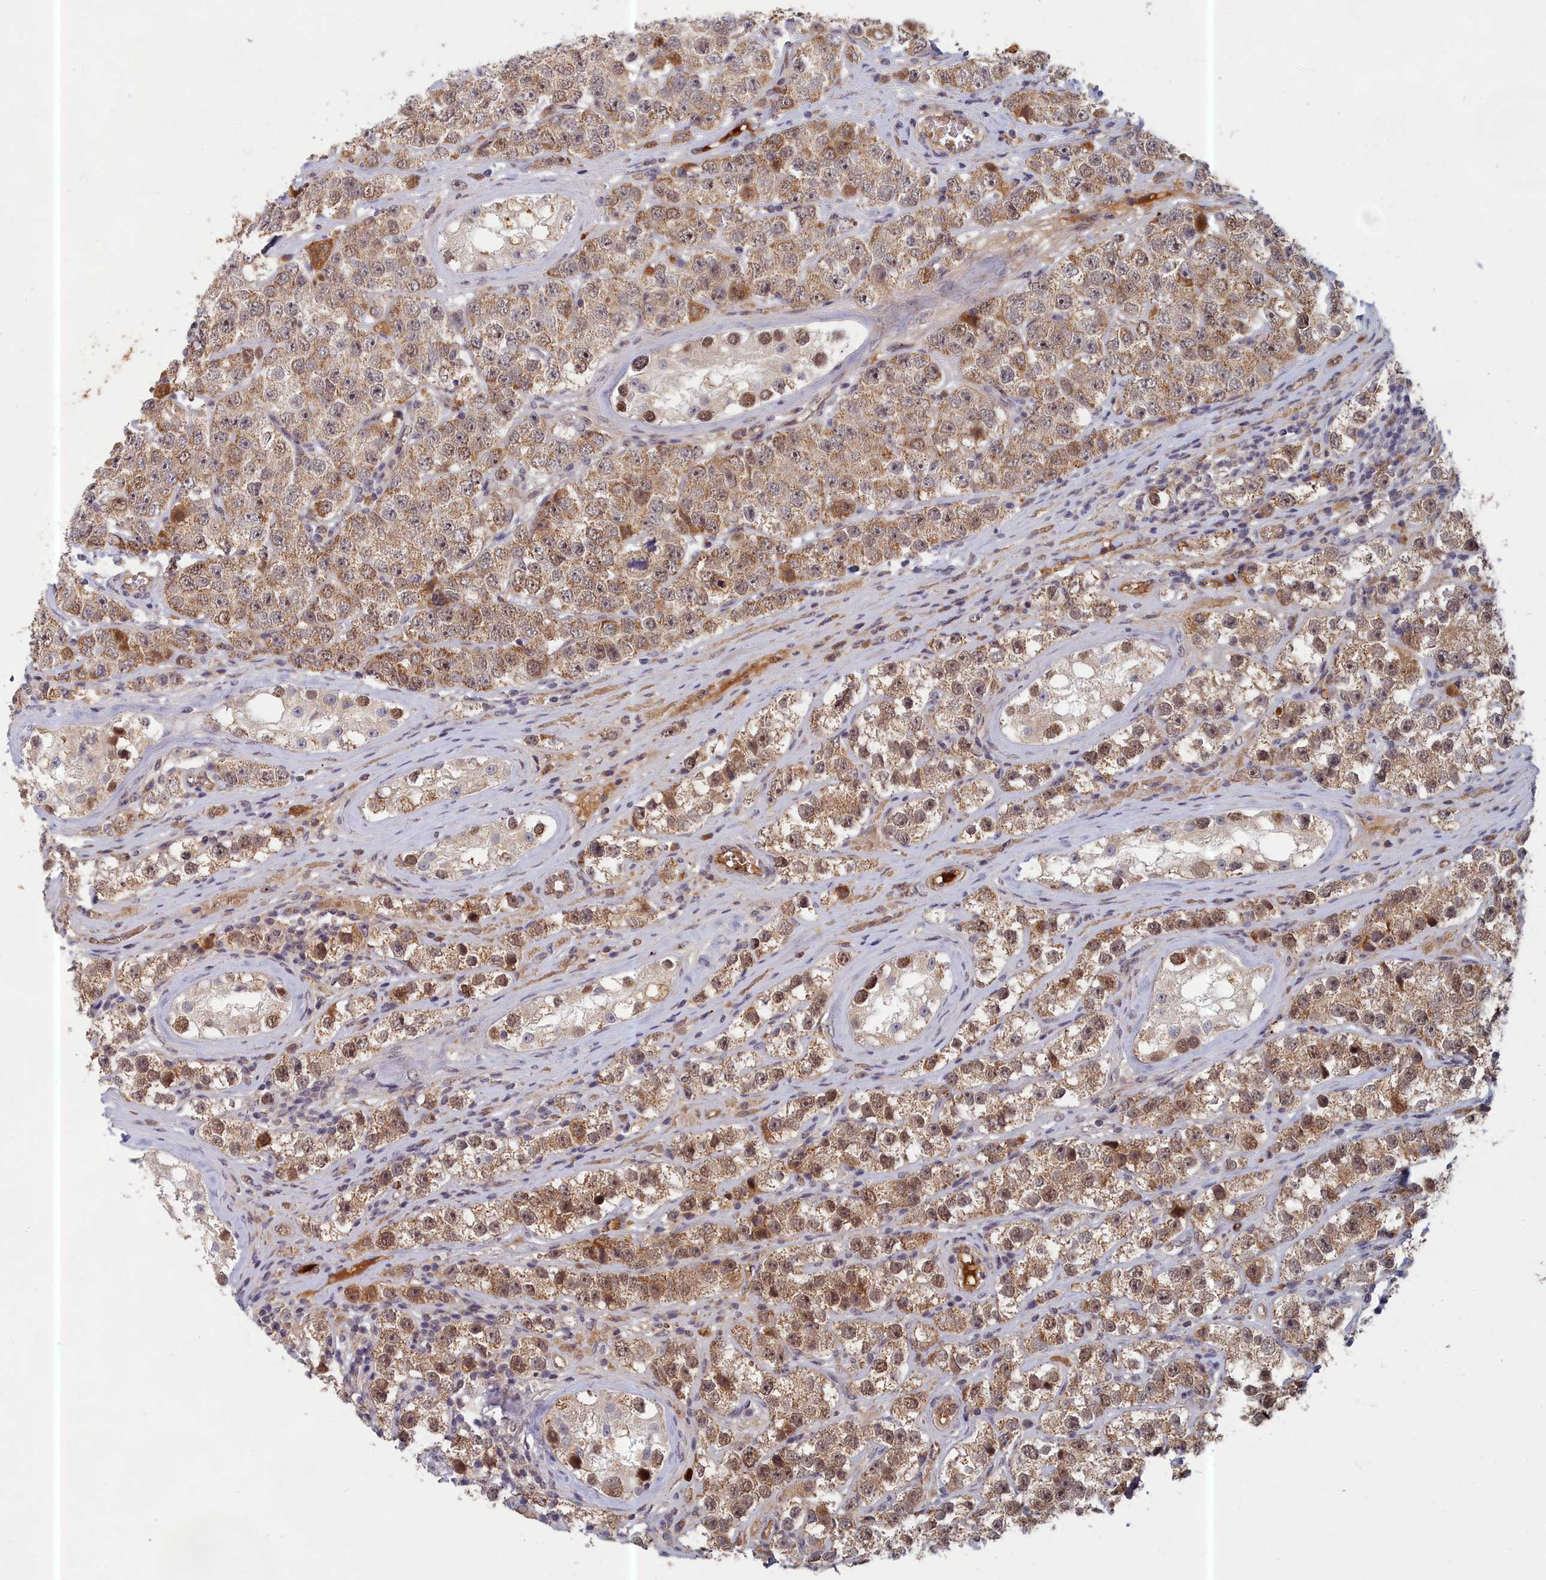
{"staining": {"intensity": "moderate", "quantity": ">75%", "location": "cytoplasmic/membranous"}, "tissue": "testis cancer", "cell_type": "Tumor cells", "image_type": "cancer", "snomed": [{"axis": "morphology", "description": "Seminoma, NOS"}, {"axis": "topography", "description": "Testis"}], "caption": "Testis seminoma was stained to show a protein in brown. There is medium levels of moderate cytoplasmic/membranous positivity in about >75% of tumor cells.", "gene": "EARS2", "patient": {"sex": "male", "age": 28}}